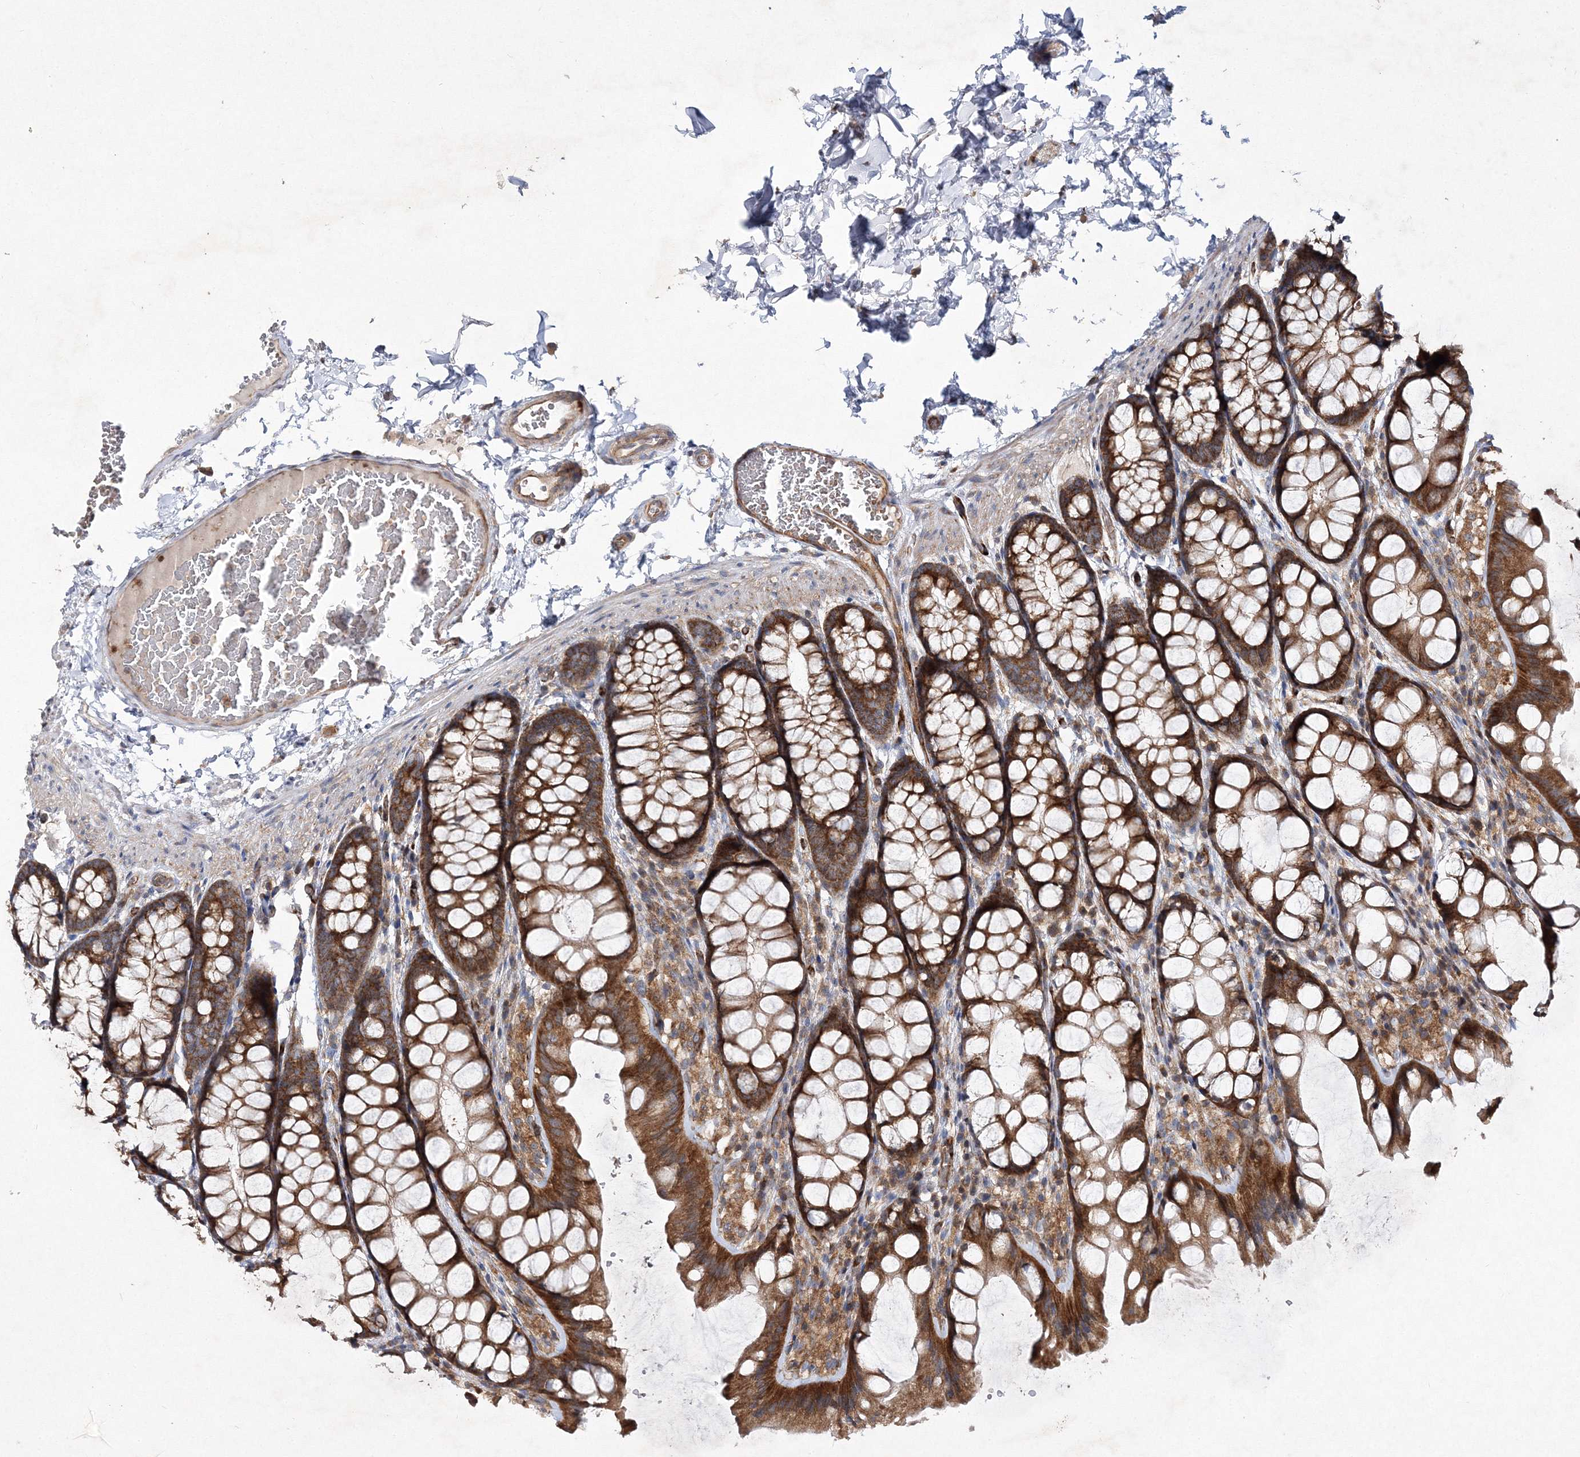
{"staining": {"intensity": "moderate", "quantity": ">75%", "location": "cytoplasmic/membranous"}, "tissue": "colon", "cell_type": "Endothelial cells", "image_type": "normal", "snomed": [{"axis": "morphology", "description": "Normal tissue, NOS"}, {"axis": "topography", "description": "Colon"}], "caption": "Benign colon was stained to show a protein in brown. There is medium levels of moderate cytoplasmic/membranous staining in approximately >75% of endothelial cells.", "gene": "DNAJC13", "patient": {"sex": "male", "age": 47}}